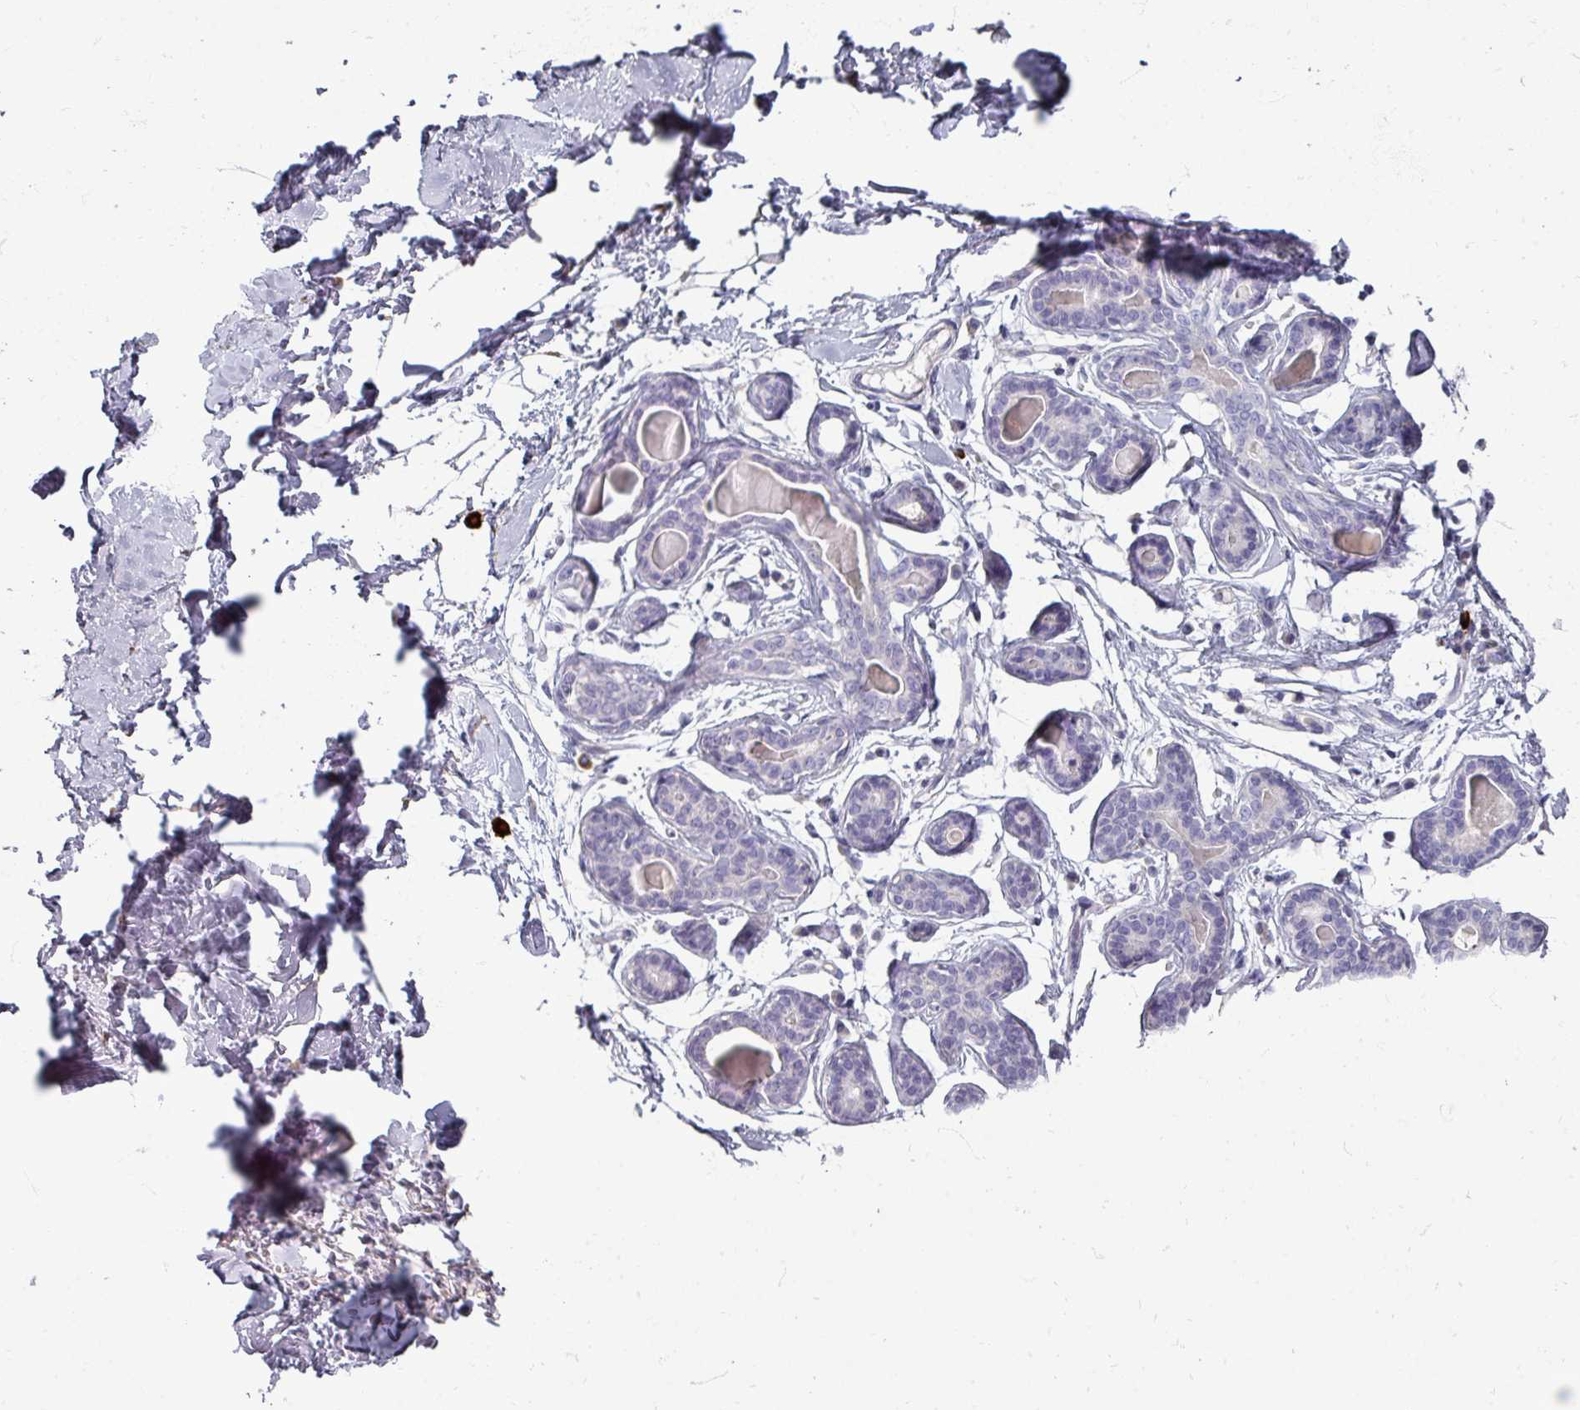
{"staining": {"intensity": "negative", "quantity": "none", "location": "none"}, "tissue": "breast", "cell_type": "Adipocytes", "image_type": "normal", "snomed": [{"axis": "morphology", "description": "Normal tissue, NOS"}, {"axis": "topography", "description": "Breast"}], "caption": "The IHC image has no significant positivity in adipocytes of breast.", "gene": "ZNF878", "patient": {"sex": "female", "age": 23}}